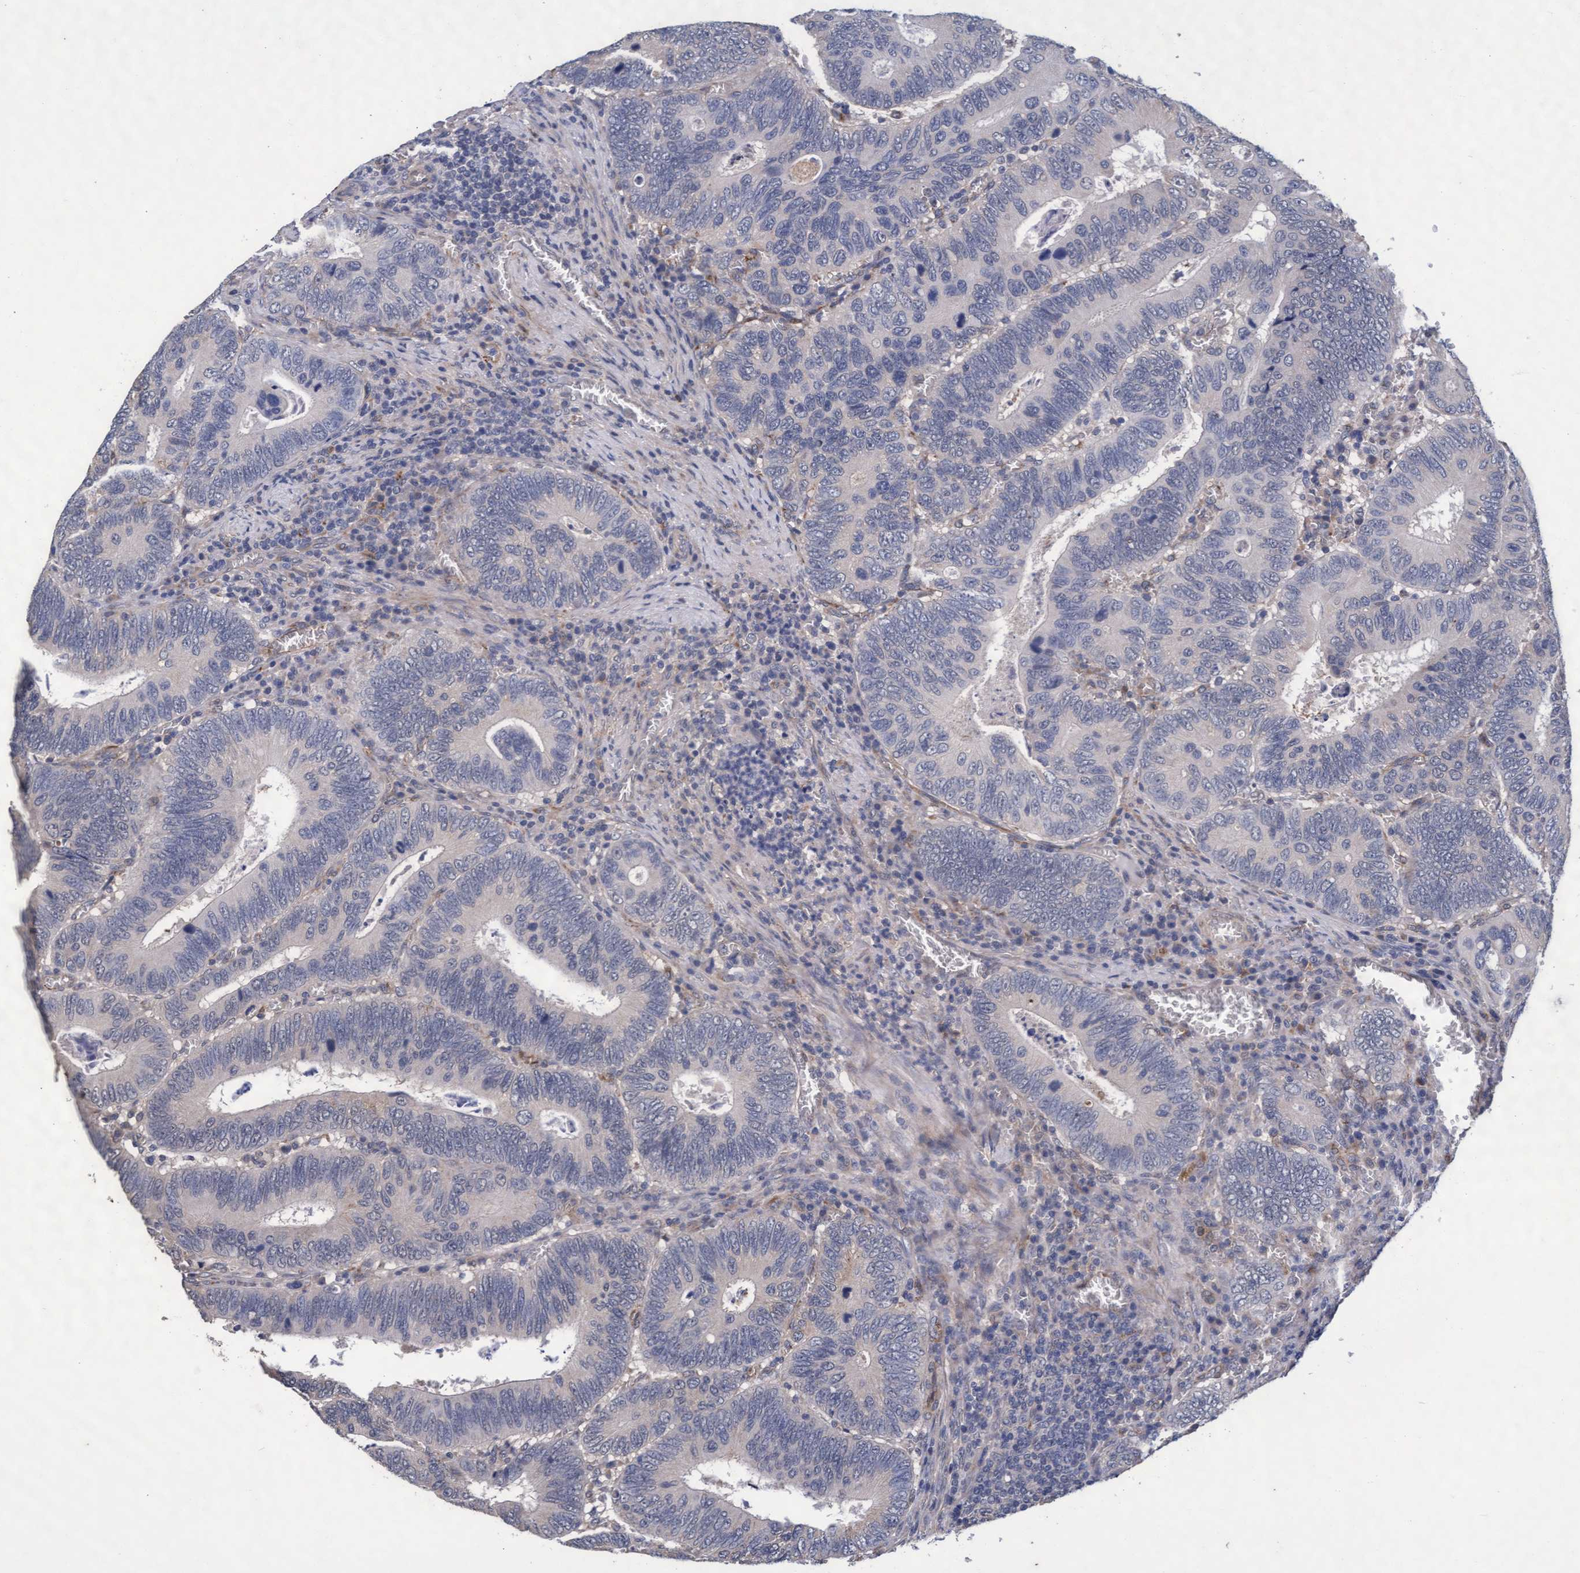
{"staining": {"intensity": "negative", "quantity": "none", "location": "none"}, "tissue": "colorectal cancer", "cell_type": "Tumor cells", "image_type": "cancer", "snomed": [{"axis": "morphology", "description": "Inflammation, NOS"}, {"axis": "morphology", "description": "Adenocarcinoma, NOS"}, {"axis": "topography", "description": "Colon"}], "caption": "The photomicrograph shows no staining of tumor cells in colorectal cancer (adenocarcinoma).", "gene": "CPQ", "patient": {"sex": "male", "age": 72}}